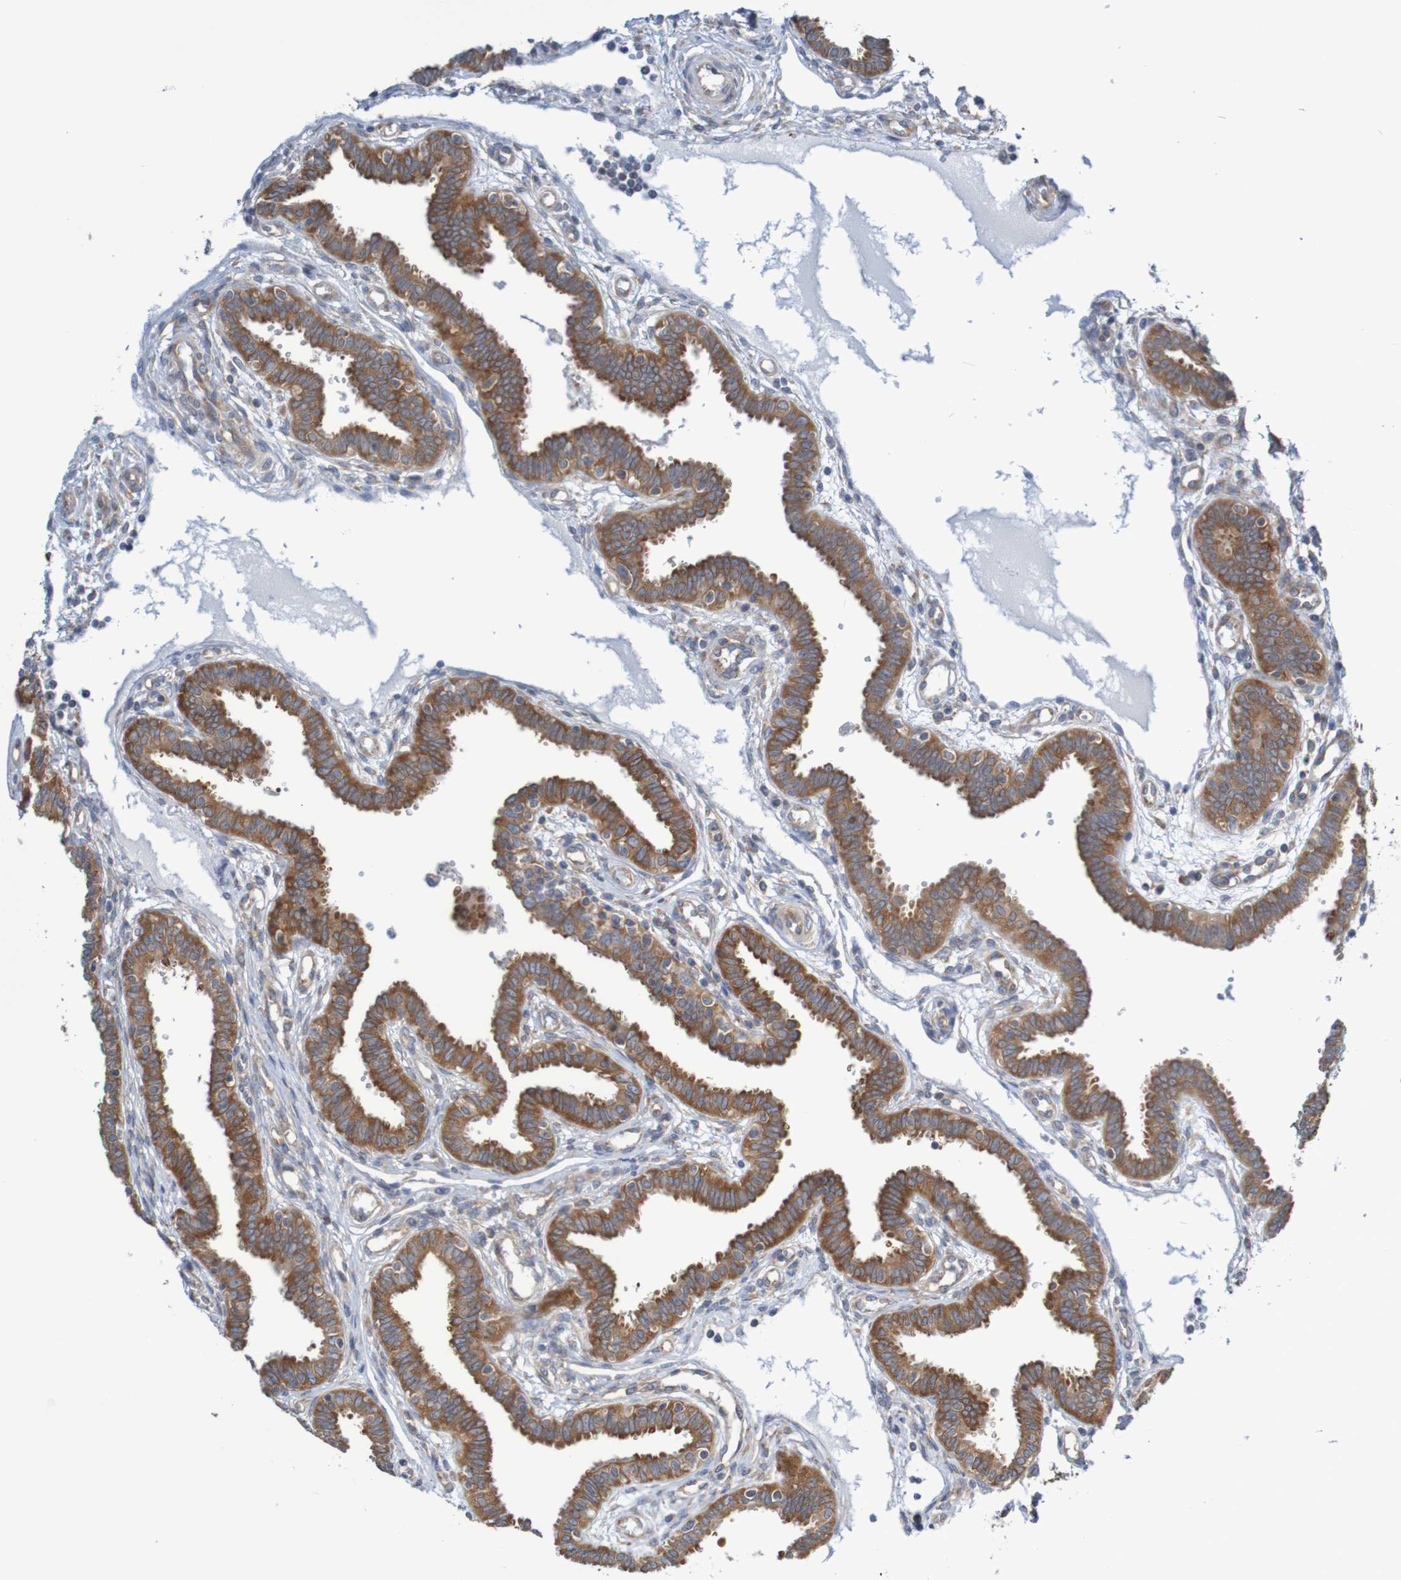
{"staining": {"intensity": "strong", "quantity": ">75%", "location": "cytoplasmic/membranous"}, "tissue": "fallopian tube", "cell_type": "Glandular cells", "image_type": "normal", "snomed": [{"axis": "morphology", "description": "Normal tissue, NOS"}, {"axis": "topography", "description": "Fallopian tube"}], "caption": "A histopathology image of fallopian tube stained for a protein shows strong cytoplasmic/membranous brown staining in glandular cells.", "gene": "LRRC47", "patient": {"sex": "female", "age": 32}}